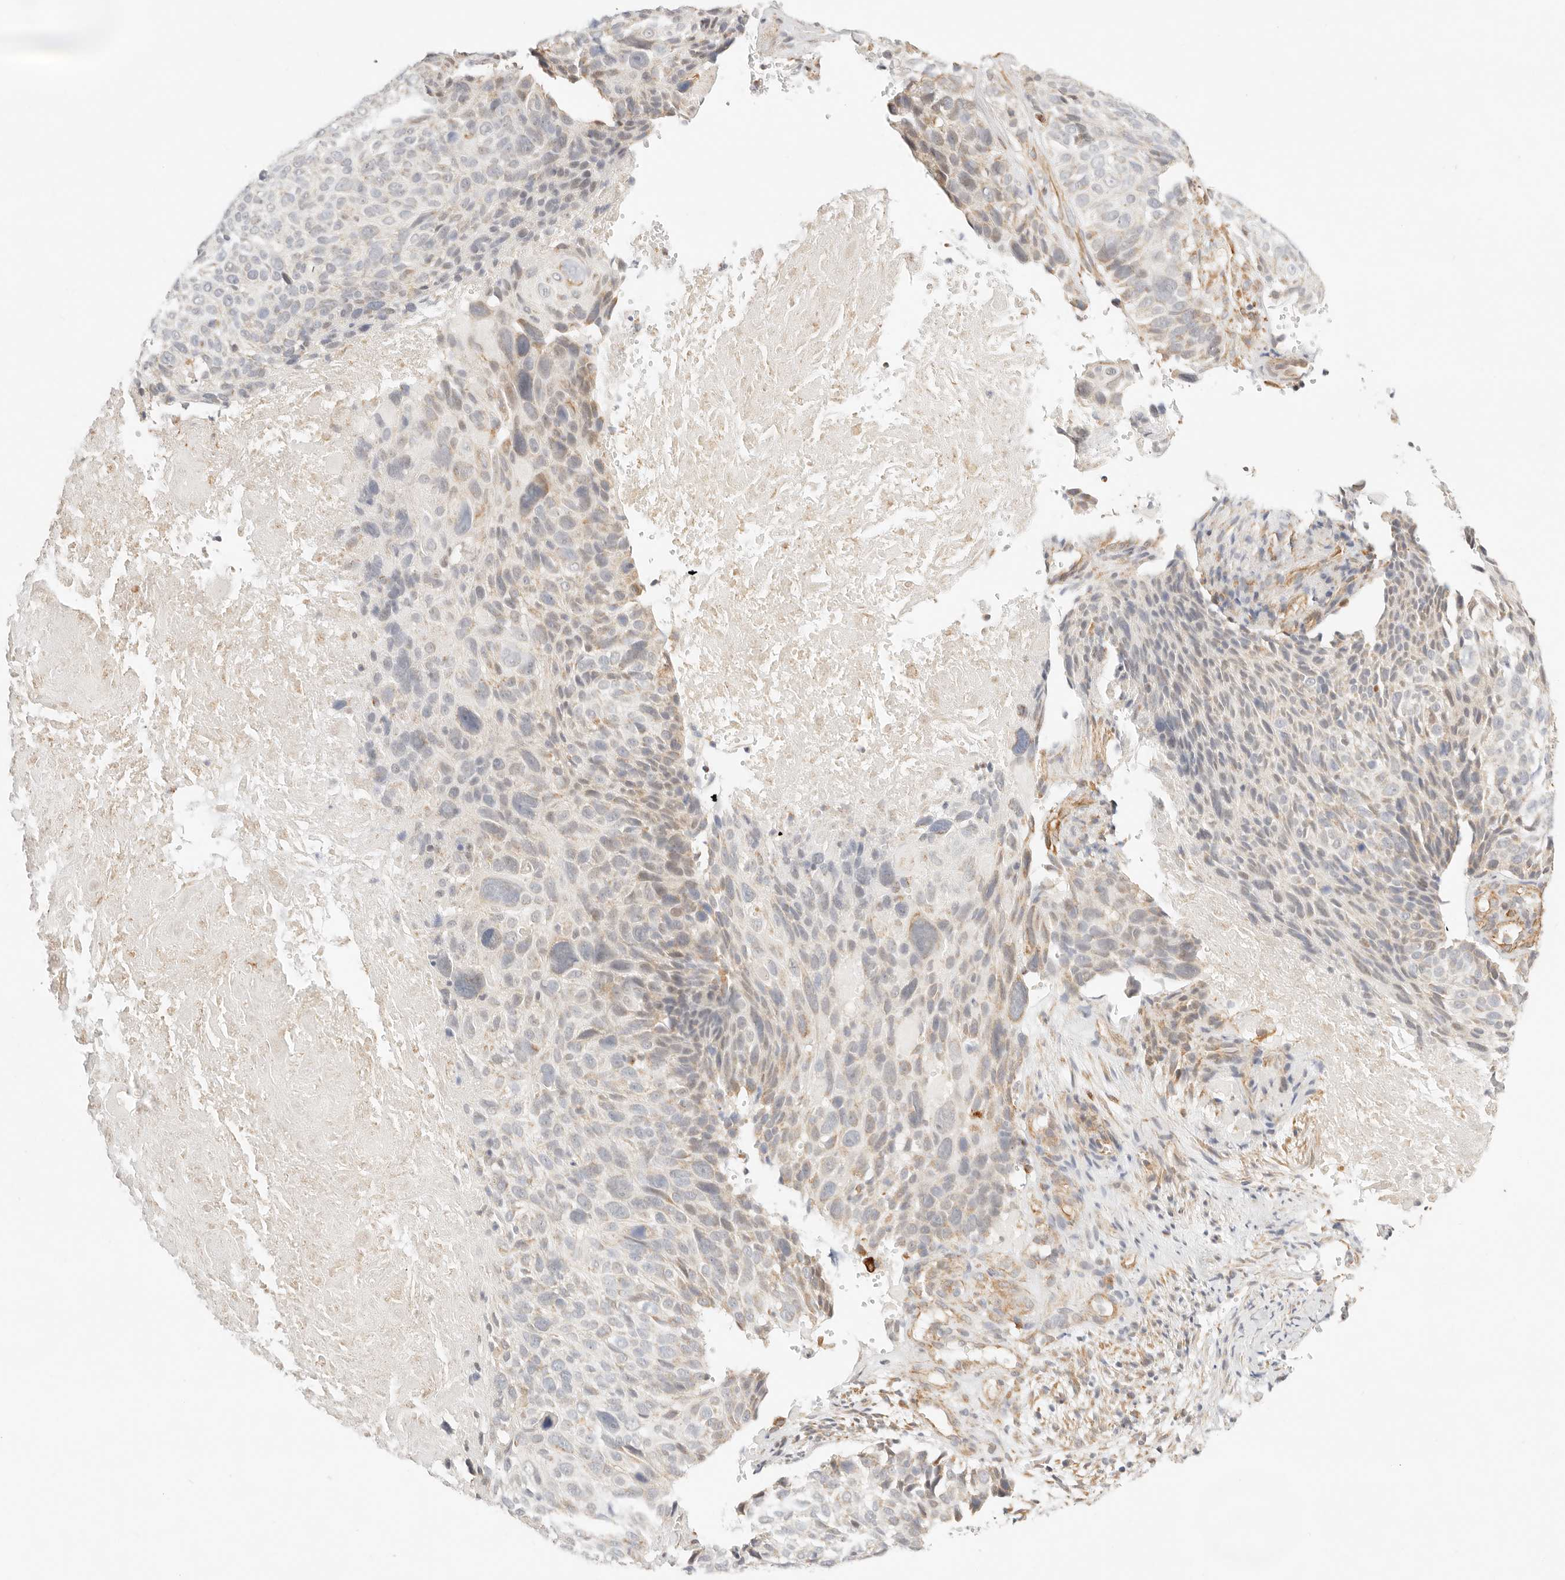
{"staining": {"intensity": "weak", "quantity": "<25%", "location": "cytoplasmic/membranous"}, "tissue": "cervical cancer", "cell_type": "Tumor cells", "image_type": "cancer", "snomed": [{"axis": "morphology", "description": "Squamous cell carcinoma, NOS"}, {"axis": "topography", "description": "Cervix"}], "caption": "Immunohistochemical staining of human cervical squamous cell carcinoma demonstrates no significant positivity in tumor cells.", "gene": "ZC3H11A", "patient": {"sex": "female", "age": 74}}